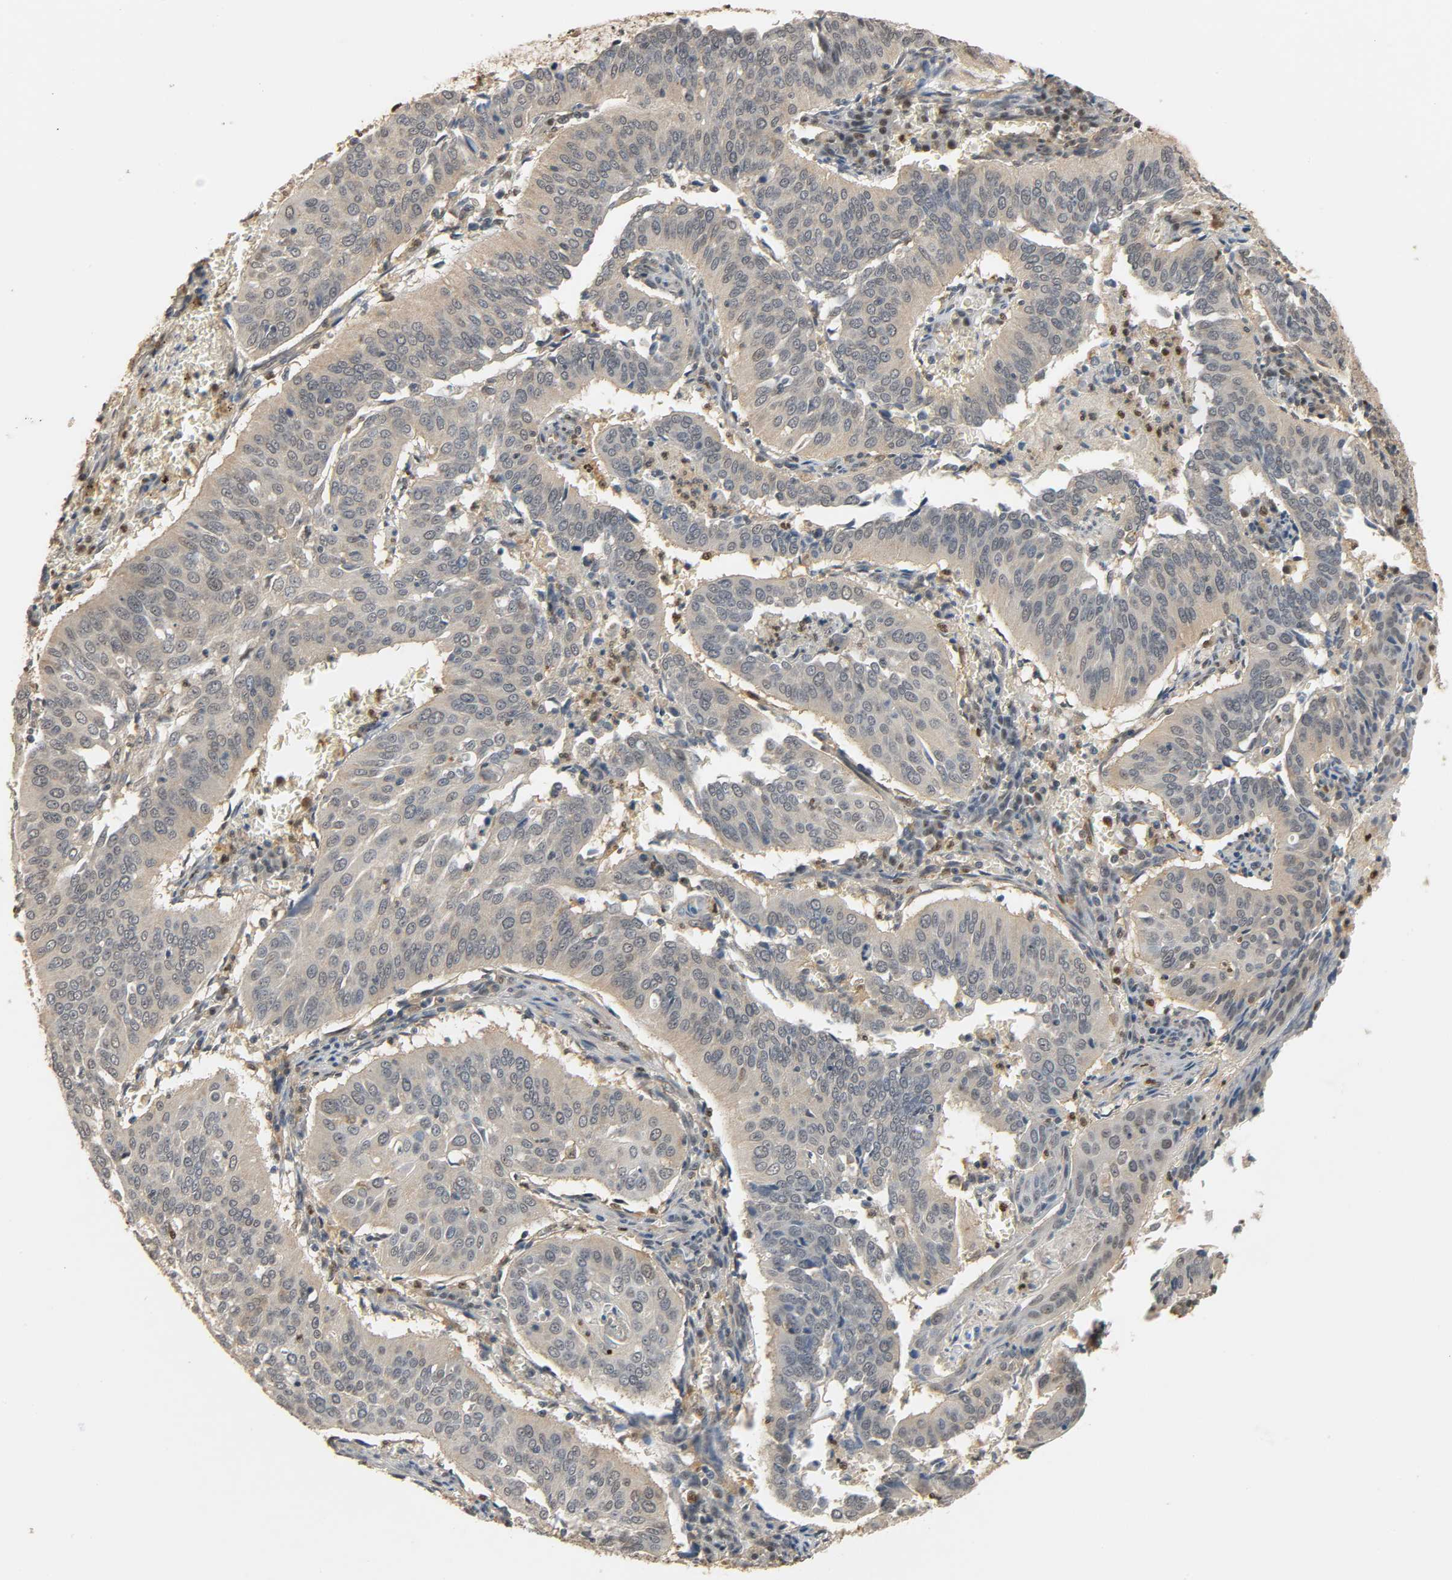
{"staining": {"intensity": "negative", "quantity": "none", "location": "none"}, "tissue": "cervical cancer", "cell_type": "Tumor cells", "image_type": "cancer", "snomed": [{"axis": "morphology", "description": "Squamous cell carcinoma, NOS"}, {"axis": "topography", "description": "Cervix"}], "caption": "Photomicrograph shows no significant protein positivity in tumor cells of cervical squamous cell carcinoma.", "gene": "ZFPM2", "patient": {"sex": "female", "age": 39}}